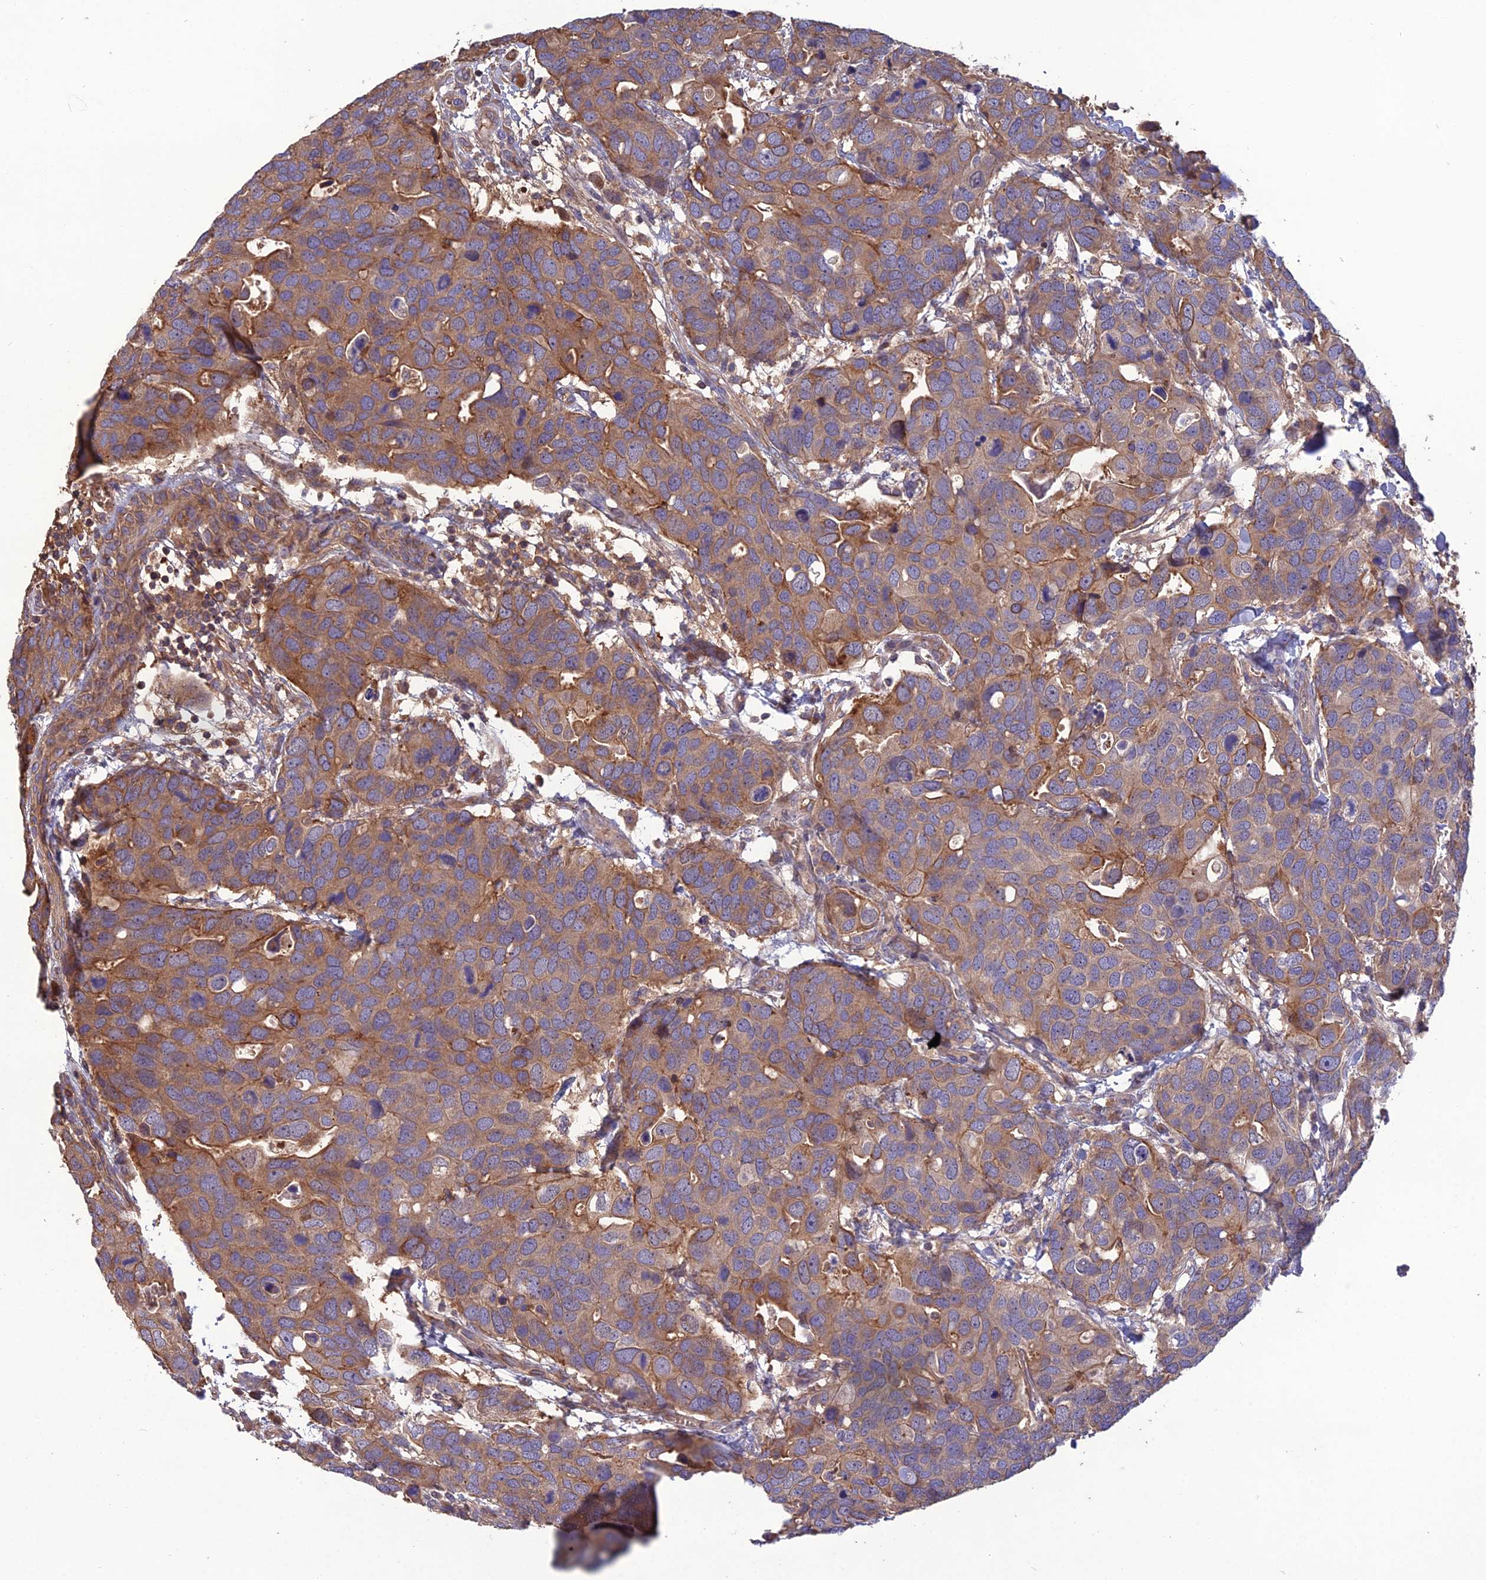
{"staining": {"intensity": "moderate", "quantity": ">75%", "location": "cytoplasmic/membranous"}, "tissue": "breast cancer", "cell_type": "Tumor cells", "image_type": "cancer", "snomed": [{"axis": "morphology", "description": "Duct carcinoma"}, {"axis": "topography", "description": "Breast"}], "caption": "Immunohistochemical staining of breast cancer shows moderate cytoplasmic/membranous protein staining in about >75% of tumor cells.", "gene": "GALR2", "patient": {"sex": "female", "age": 83}}